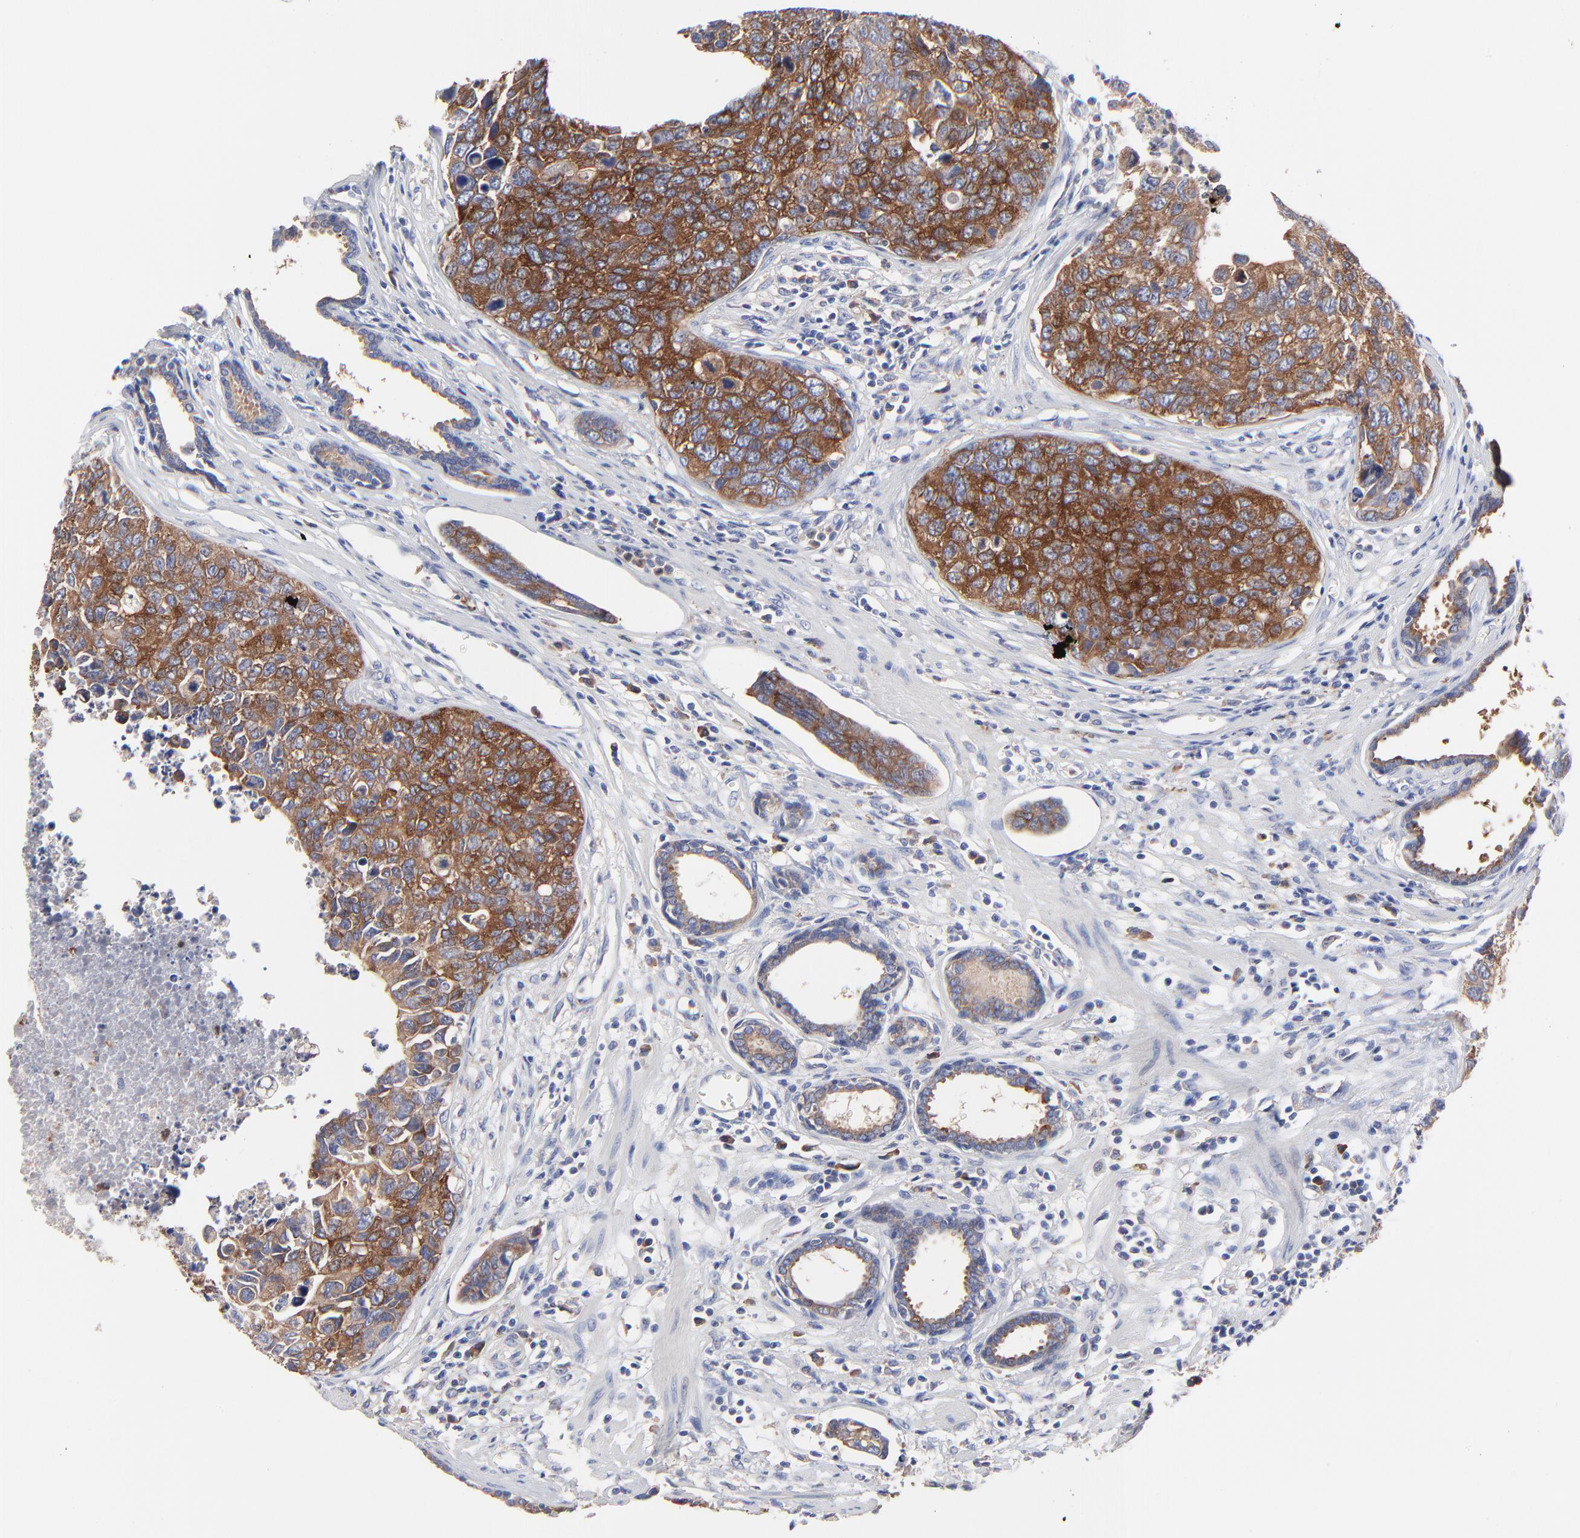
{"staining": {"intensity": "strong", "quantity": ">75%", "location": "cytoplasmic/membranous"}, "tissue": "urothelial cancer", "cell_type": "Tumor cells", "image_type": "cancer", "snomed": [{"axis": "morphology", "description": "Urothelial carcinoma, High grade"}, {"axis": "topography", "description": "Urinary bladder"}], "caption": "High-grade urothelial carcinoma stained for a protein (brown) demonstrates strong cytoplasmic/membranous positive expression in about >75% of tumor cells.", "gene": "PPFIBP2", "patient": {"sex": "male", "age": 81}}